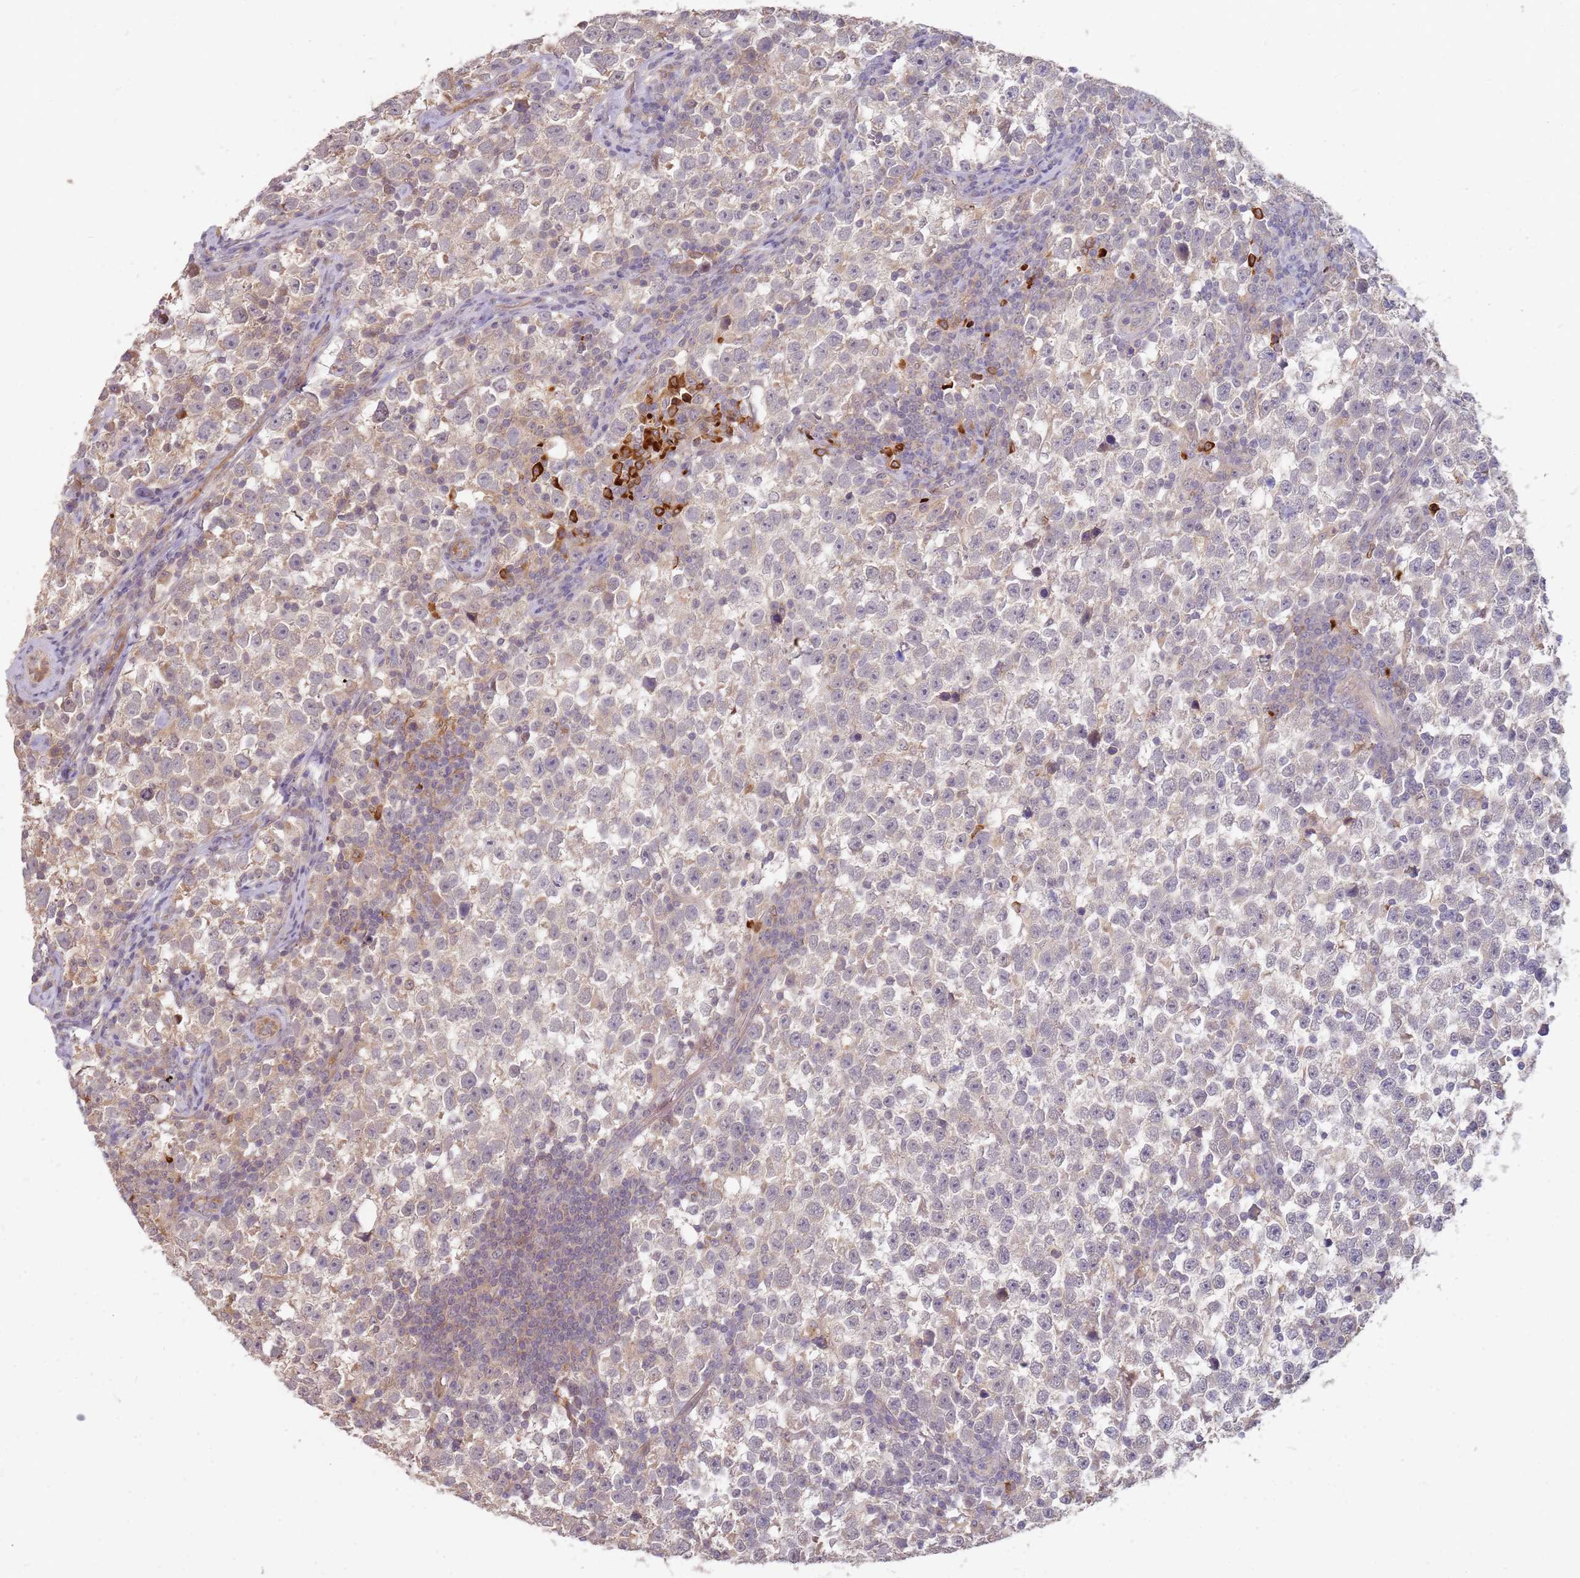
{"staining": {"intensity": "weak", "quantity": "<25%", "location": "cytoplasmic/membranous"}, "tissue": "testis cancer", "cell_type": "Tumor cells", "image_type": "cancer", "snomed": [{"axis": "morphology", "description": "Normal tissue, NOS"}, {"axis": "morphology", "description": "Seminoma, NOS"}, {"axis": "topography", "description": "Testis"}], "caption": "IHC micrograph of seminoma (testis) stained for a protein (brown), which exhibits no positivity in tumor cells.", "gene": "MPEG1", "patient": {"sex": "male", "age": 43}}